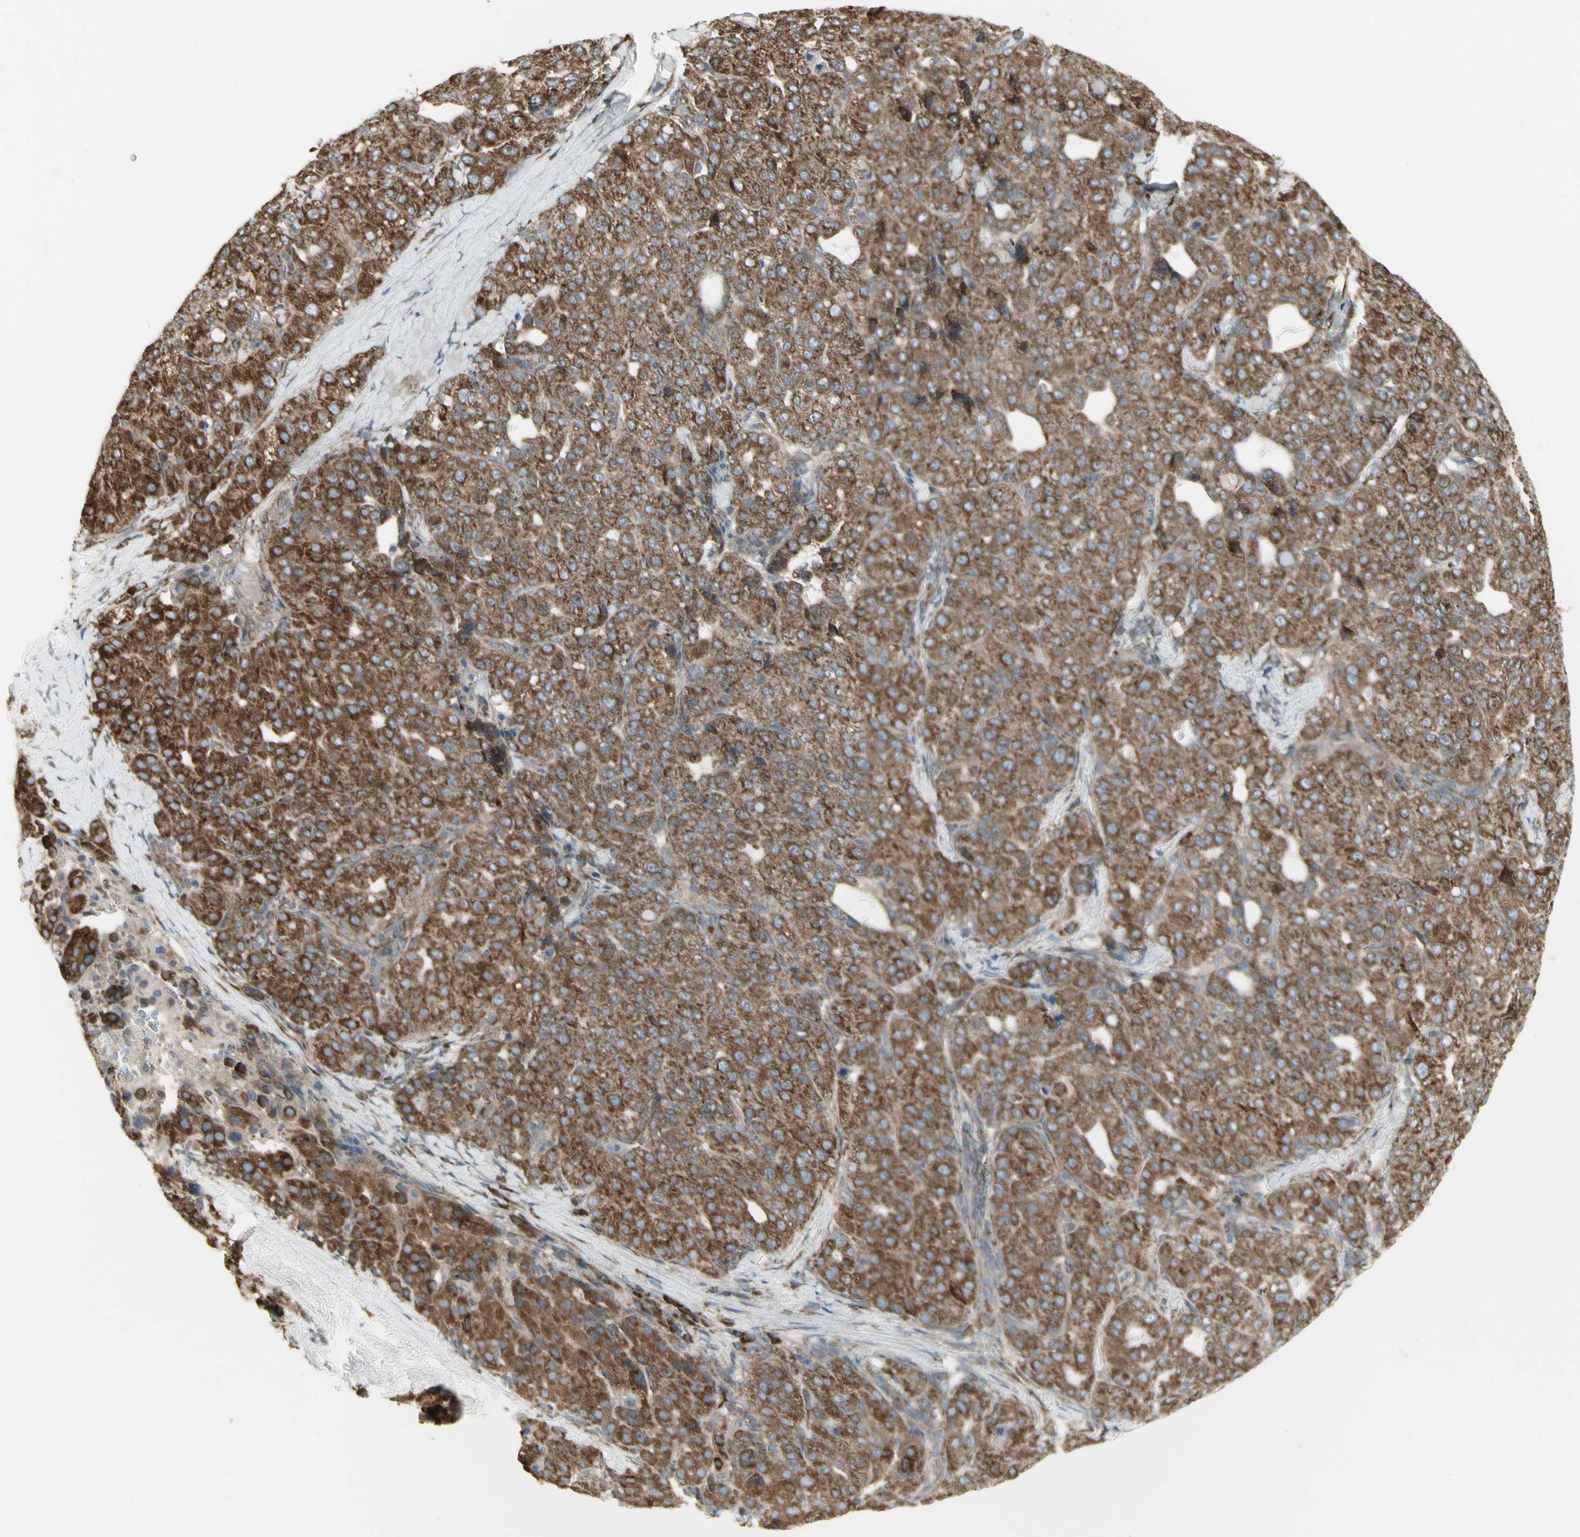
{"staining": {"intensity": "strong", "quantity": ">75%", "location": "cytoplasmic/membranous"}, "tissue": "liver cancer", "cell_type": "Tumor cells", "image_type": "cancer", "snomed": [{"axis": "morphology", "description": "Carcinoma, Hepatocellular, NOS"}, {"axis": "topography", "description": "Liver"}], "caption": "The image displays staining of liver cancer, revealing strong cytoplasmic/membranous protein expression (brown color) within tumor cells.", "gene": "FKBP3", "patient": {"sex": "male", "age": 65}}